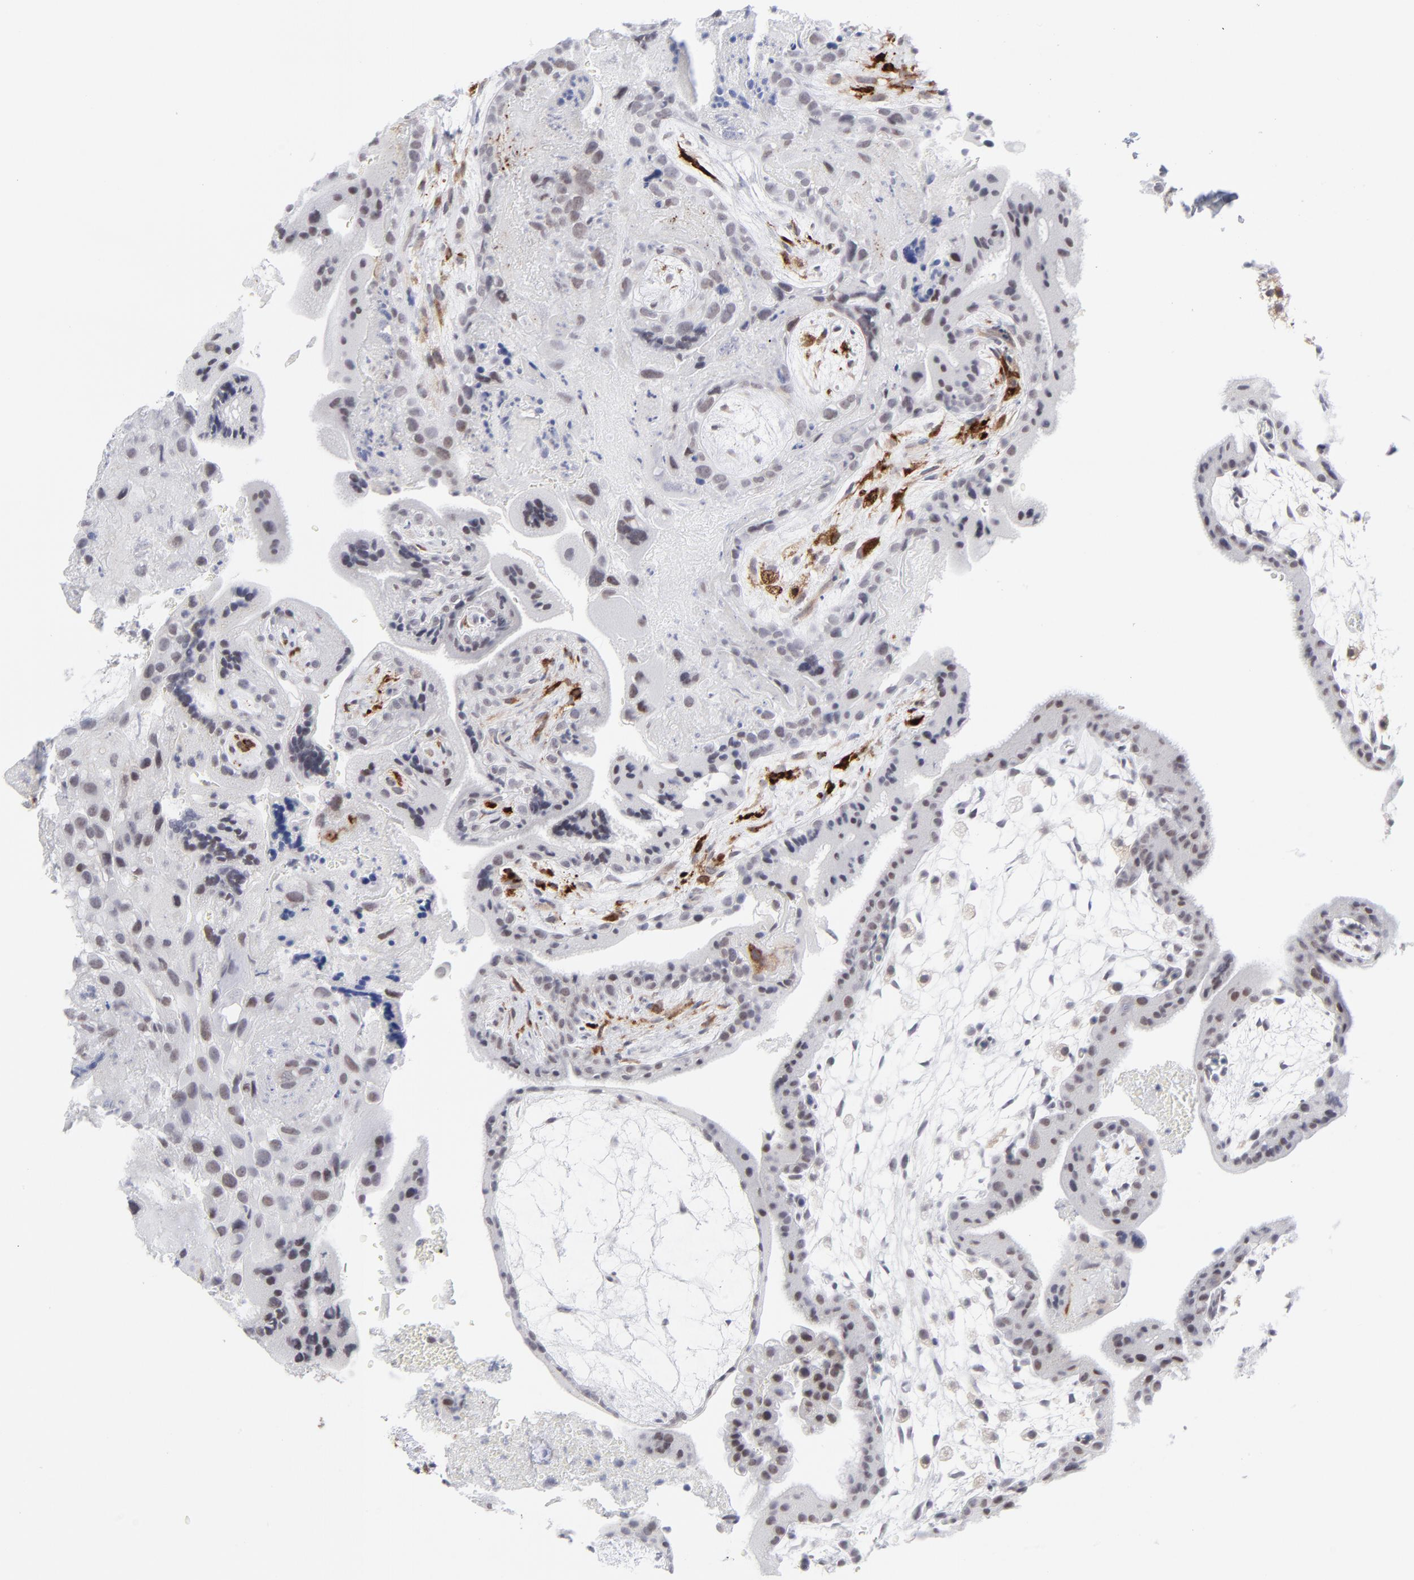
{"staining": {"intensity": "weak", "quantity": "25%-75%", "location": "nuclear"}, "tissue": "placenta", "cell_type": "Decidual cells", "image_type": "normal", "snomed": [{"axis": "morphology", "description": "Normal tissue, NOS"}, {"axis": "topography", "description": "Placenta"}], "caption": "Immunohistochemical staining of normal human placenta shows low levels of weak nuclear positivity in about 25%-75% of decidual cells. The staining was performed using DAB (3,3'-diaminobenzidine), with brown indicating positive protein expression. Nuclei are stained blue with hematoxylin.", "gene": "CCR2", "patient": {"sex": "female", "age": 35}}